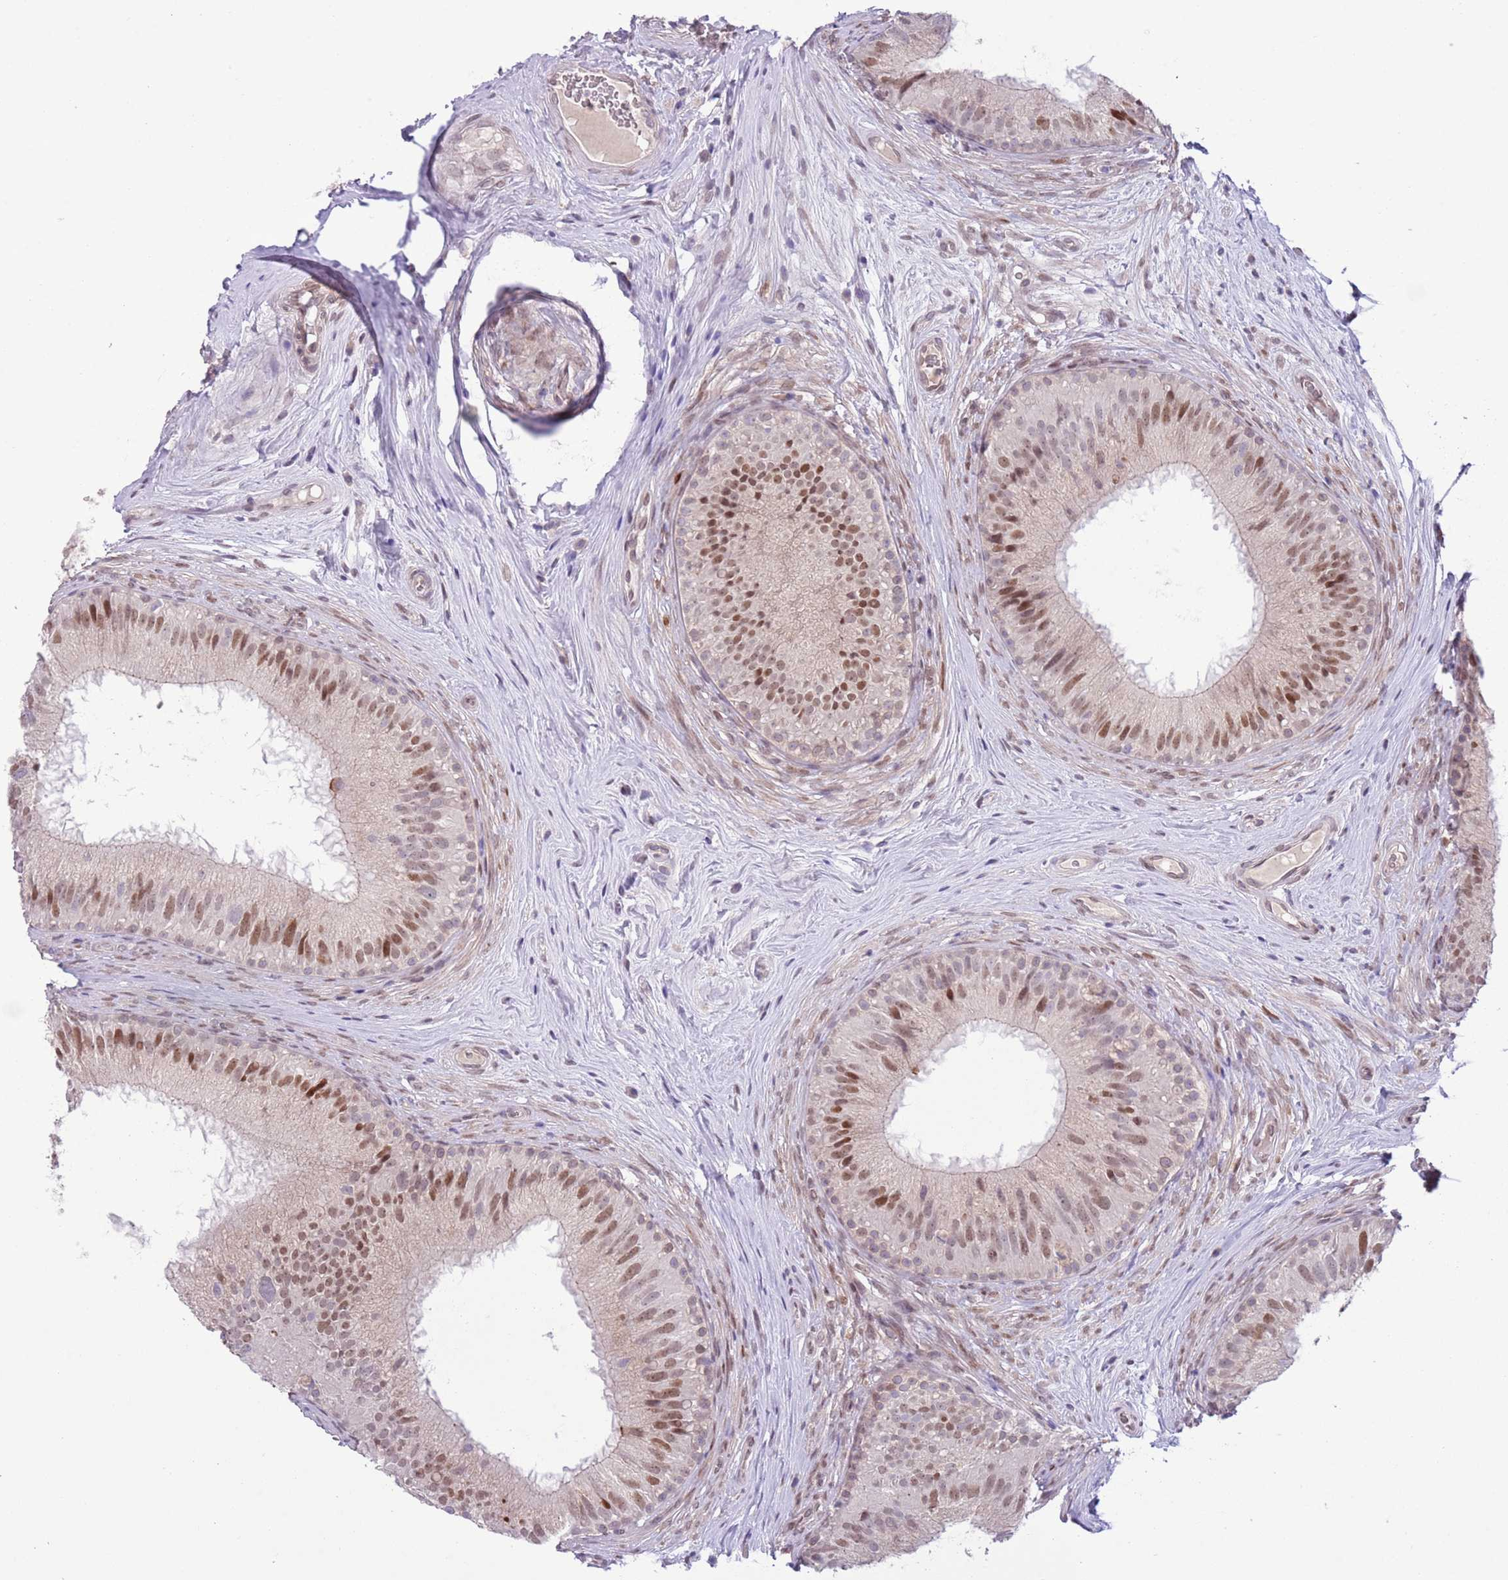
{"staining": {"intensity": "moderate", "quantity": "25%-75%", "location": "nuclear"}, "tissue": "epididymis", "cell_type": "Glandular cells", "image_type": "normal", "snomed": [{"axis": "morphology", "description": "Normal tissue, NOS"}, {"axis": "topography", "description": "Epididymis"}], "caption": "Human epididymis stained for a protein (brown) reveals moderate nuclear positive staining in approximately 25%-75% of glandular cells.", "gene": "CCND2", "patient": {"sex": "male", "age": 34}}